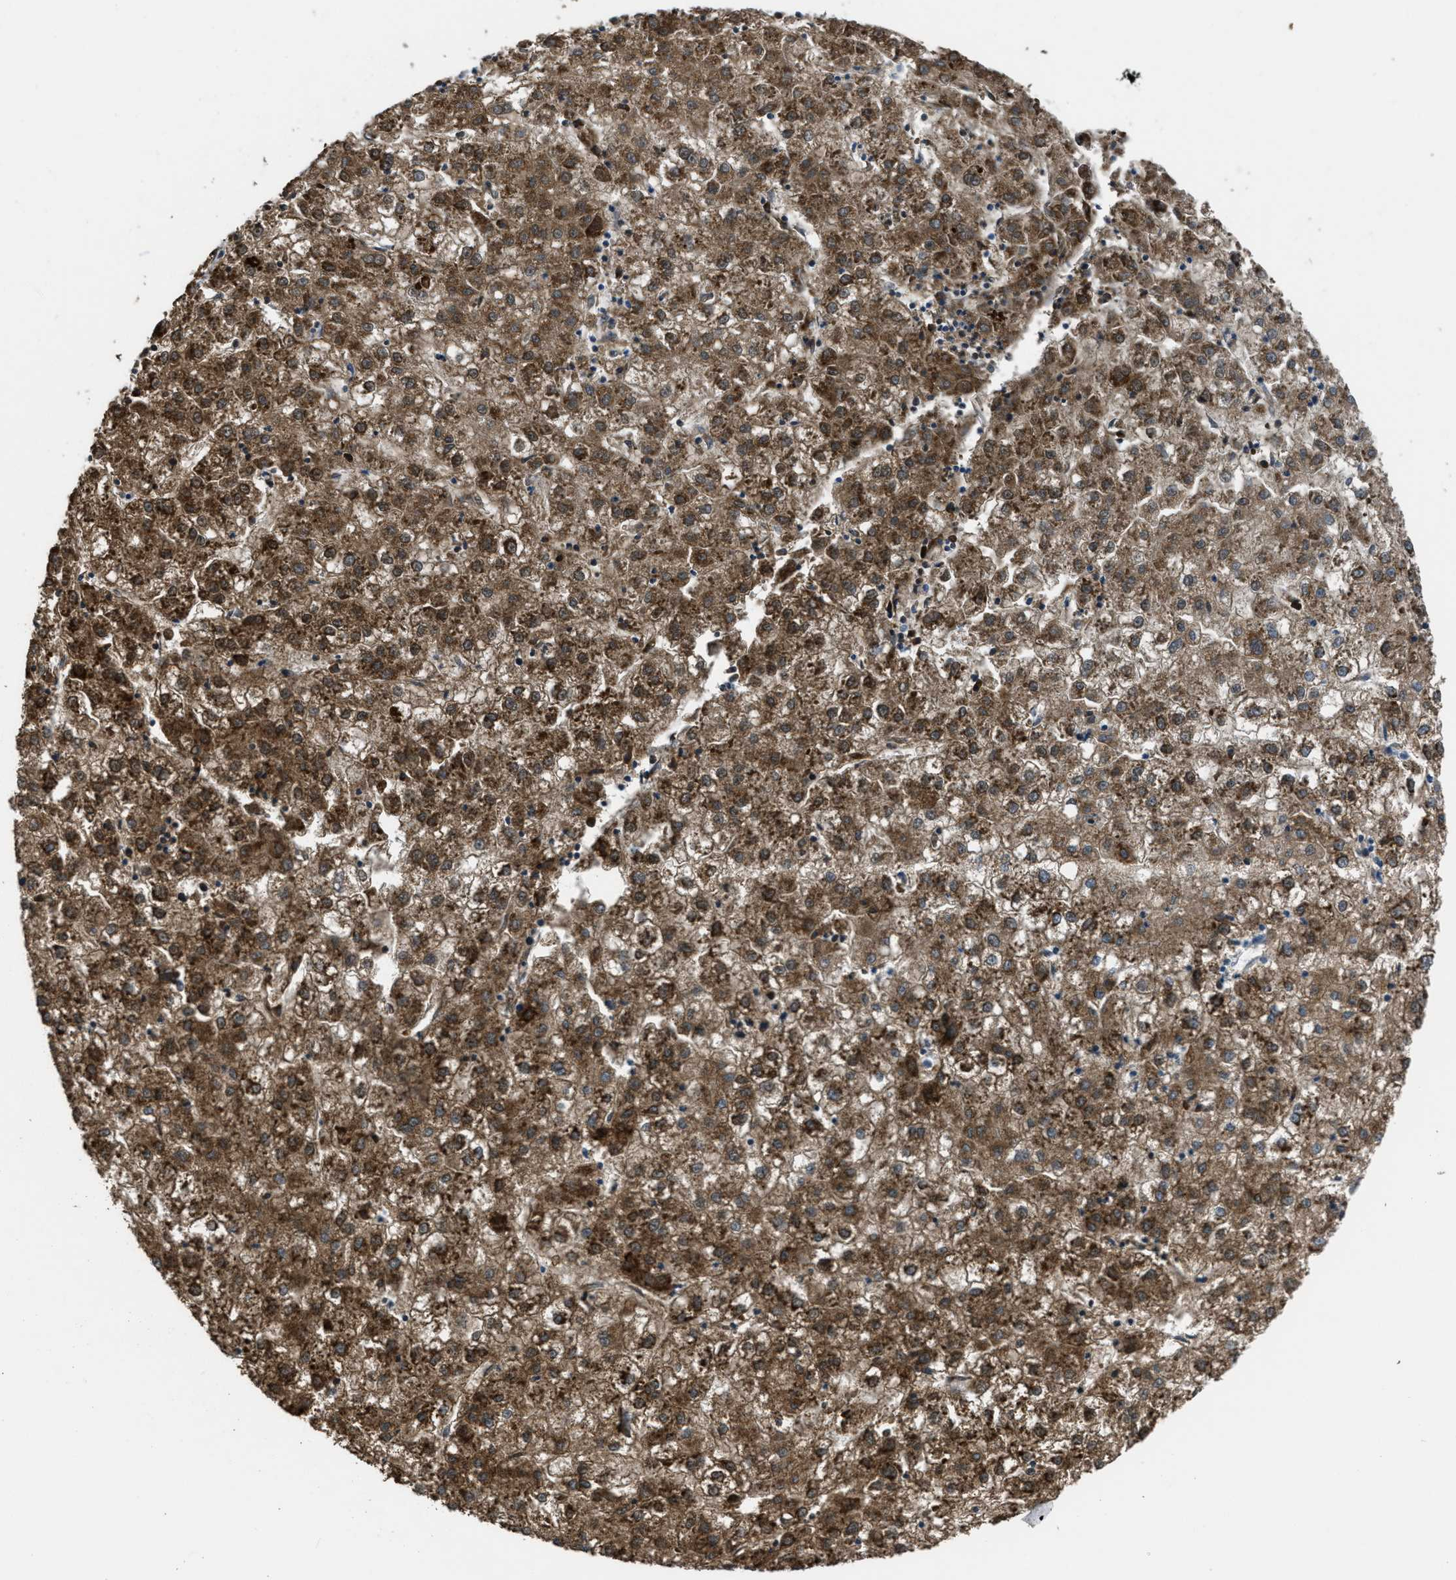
{"staining": {"intensity": "strong", "quantity": ">75%", "location": "cytoplasmic/membranous"}, "tissue": "liver cancer", "cell_type": "Tumor cells", "image_type": "cancer", "snomed": [{"axis": "morphology", "description": "Carcinoma, Hepatocellular, NOS"}, {"axis": "topography", "description": "Liver"}], "caption": "Approximately >75% of tumor cells in human liver cancer (hepatocellular carcinoma) exhibit strong cytoplasmic/membranous protein positivity as visualized by brown immunohistochemical staining.", "gene": "NAT1", "patient": {"sex": "male", "age": 72}}